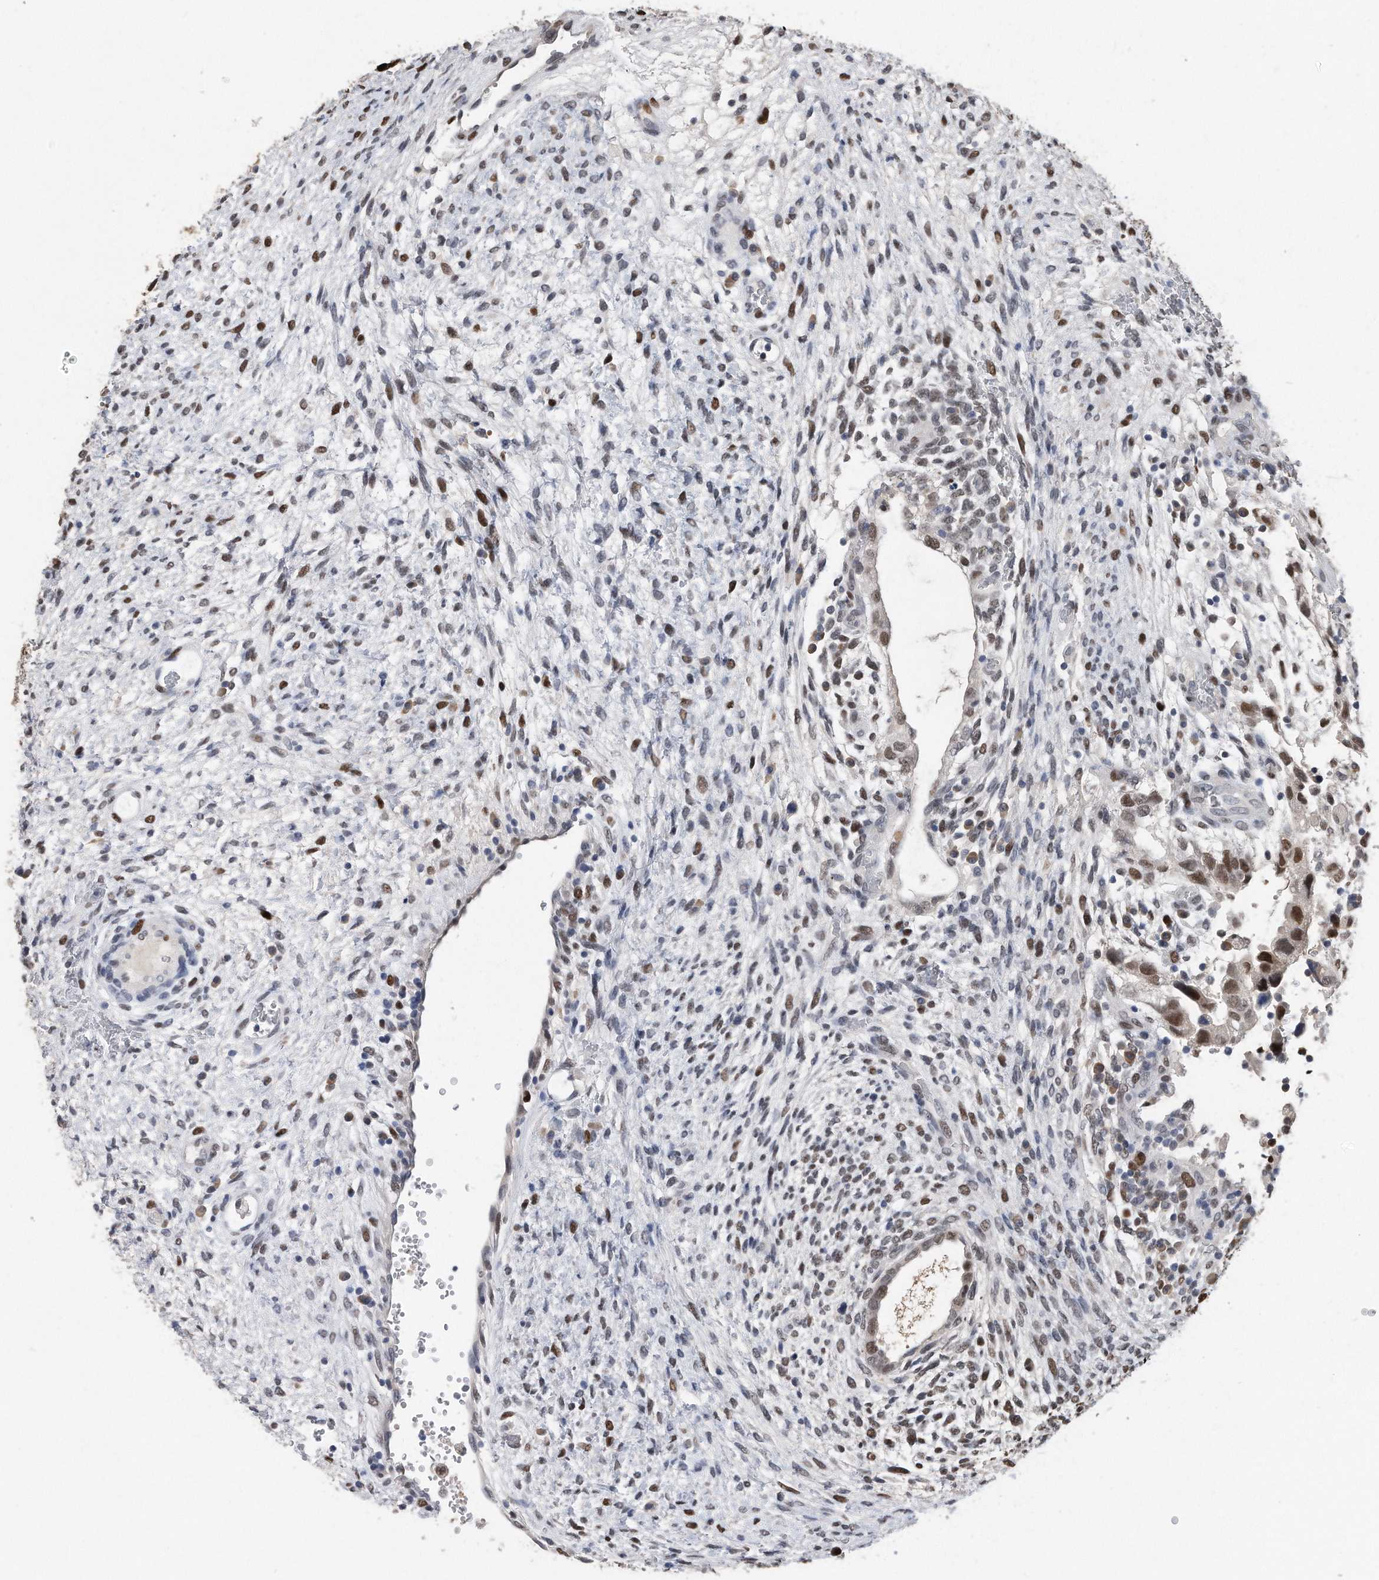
{"staining": {"intensity": "moderate", "quantity": "25%-75%", "location": "nuclear"}, "tissue": "testis cancer", "cell_type": "Tumor cells", "image_type": "cancer", "snomed": [{"axis": "morphology", "description": "Carcinoma, Embryonal, NOS"}, {"axis": "topography", "description": "Testis"}], "caption": "Immunohistochemical staining of human embryonal carcinoma (testis) reveals medium levels of moderate nuclear protein positivity in about 25%-75% of tumor cells.", "gene": "PCNA", "patient": {"sex": "male", "age": 37}}